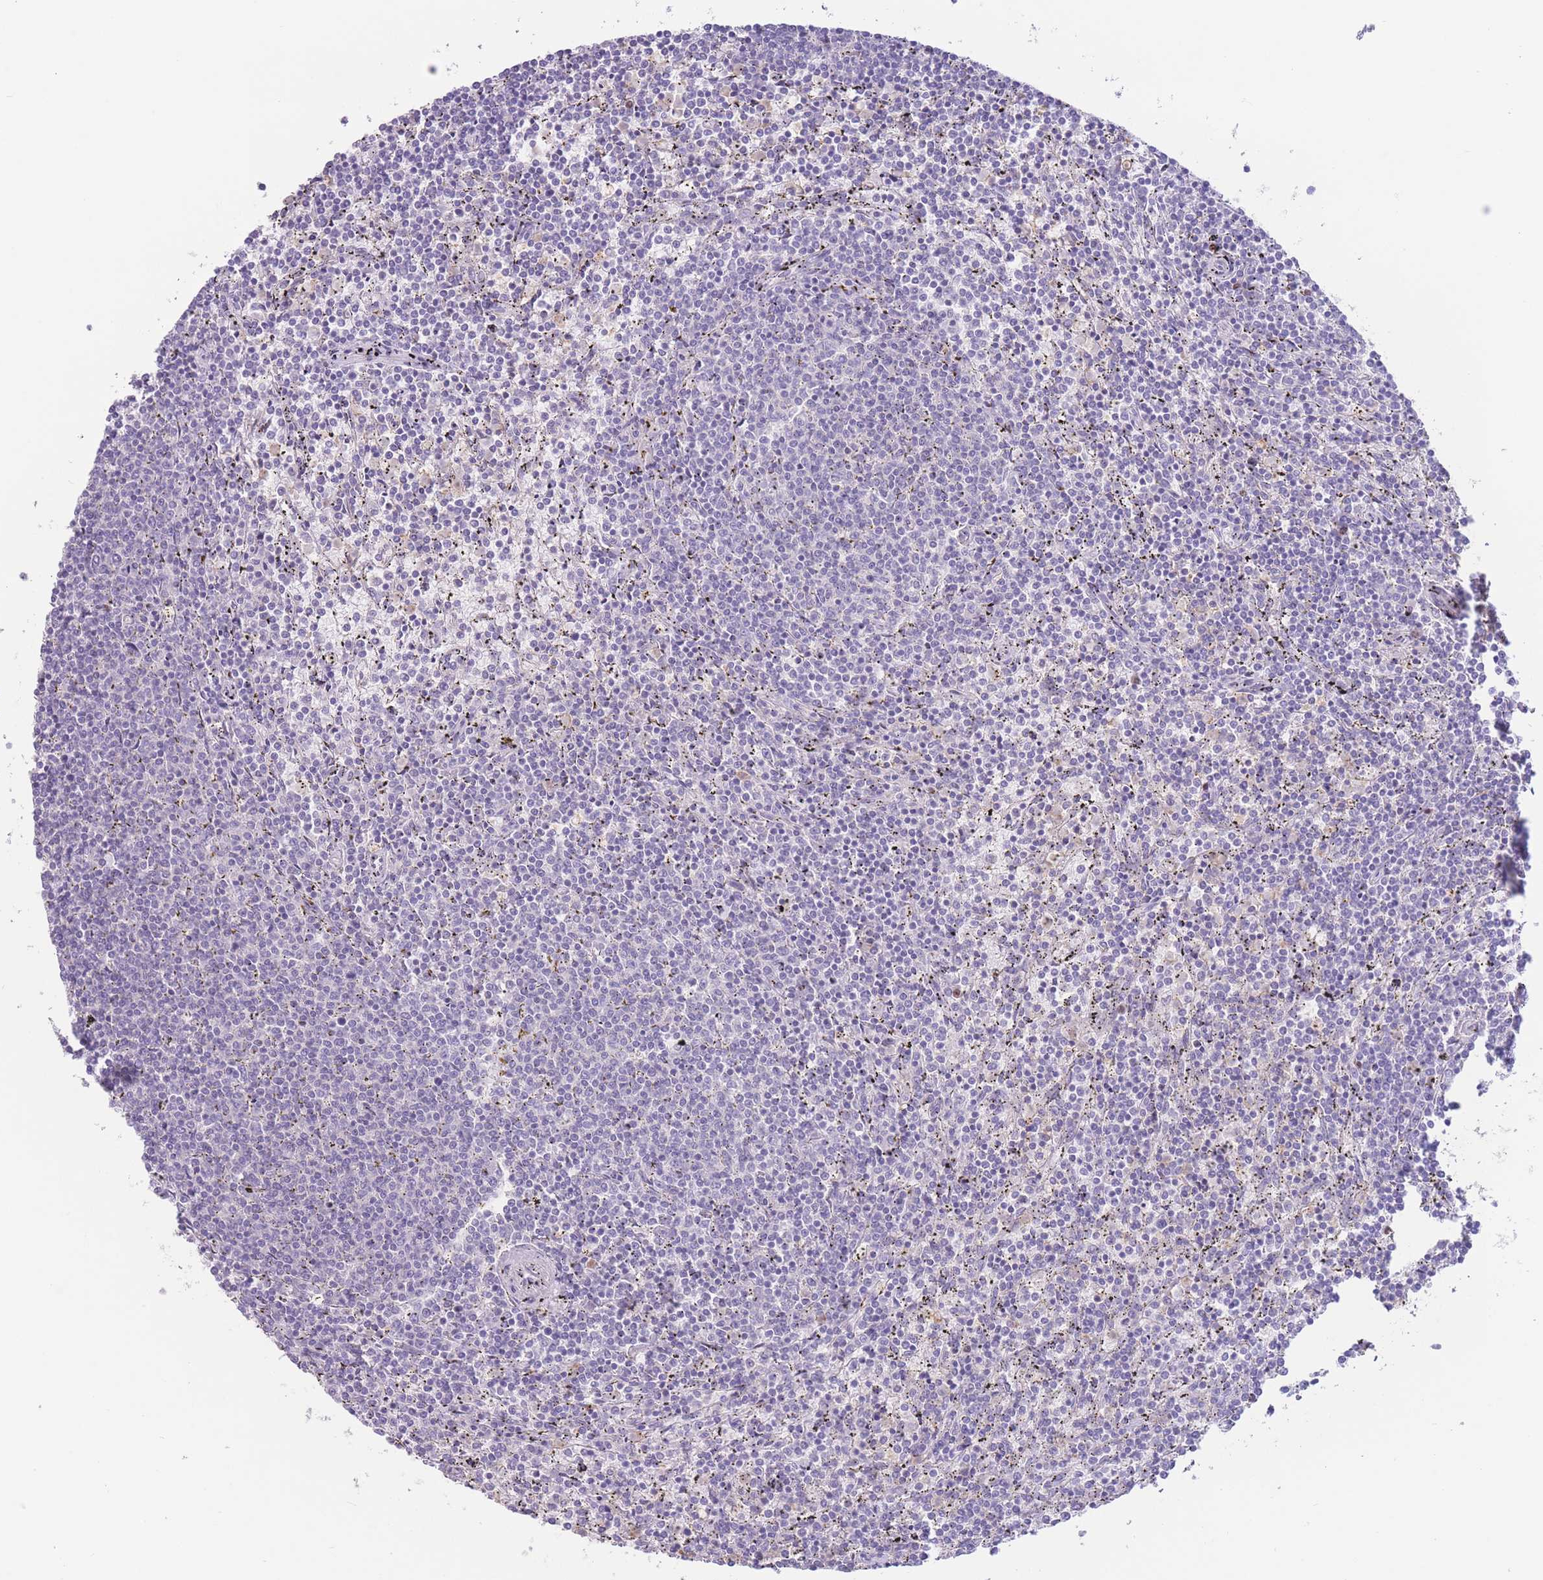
{"staining": {"intensity": "negative", "quantity": "none", "location": "none"}, "tissue": "lymphoma", "cell_type": "Tumor cells", "image_type": "cancer", "snomed": [{"axis": "morphology", "description": "Malignant lymphoma, non-Hodgkin's type, Low grade"}, {"axis": "topography", "description": "Spleen"}], "caption": "Immunohistochemistry (IHC) micrograph of neoplastic tissue: low-grade malignant lymphoma, non-Hodgkin's type stained with DAB reveals no significant protein positivity in tumor cells. The staining was performed using DAB (3,3'-diaminobenzidine) to visualize the protein expression in brown, while the nuclei were stained in blue with hematoxylin (Magnification: 20x).", "gene": "BHLHA15", "patient": {"sex": "female", "age": 50}}